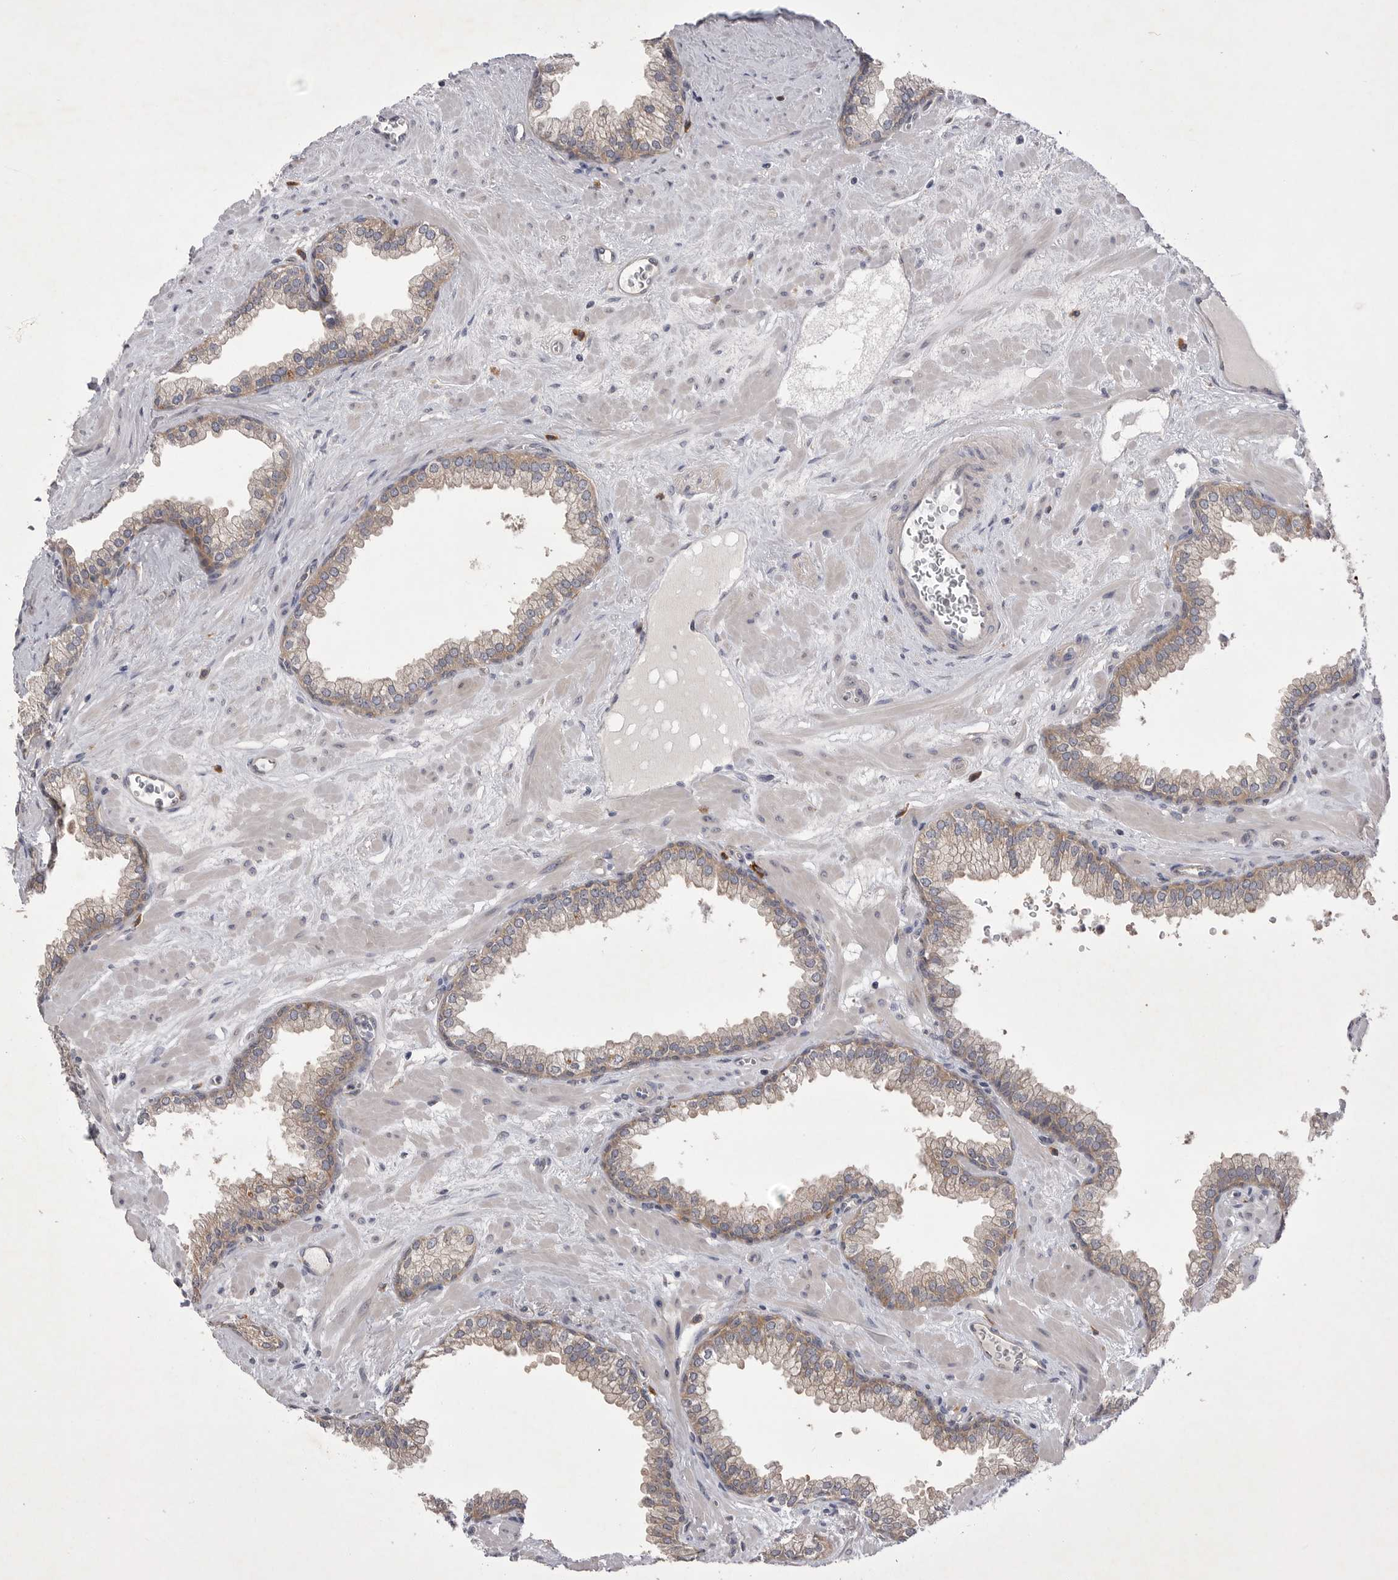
{"staining": {"intensity": "weak", "quantity": ">75%", "location": "cytoplasmic/membranous"}, "tissue": "prostate", "cell_type": "Glandular cells", "image_type": "normal", "snomed": [{"axis": "morphology", "description": "Normal tissue, NOS"}, {"axis": "morphology", "description": "Urothelial carcinoma, Low grade"}, {"axis": "topography", "description": "Urinary bladder"}, {"axis": "topography", "description": "Prostate"}], "caption": "An image showing weak cytoplasmic/membranous staining in approximately >75% of glandular cells in normal prostate, as visualized by brown immunohistochemical staining.", "gene": "VAC14", "patient": {"sex": "male", "age": 60}}